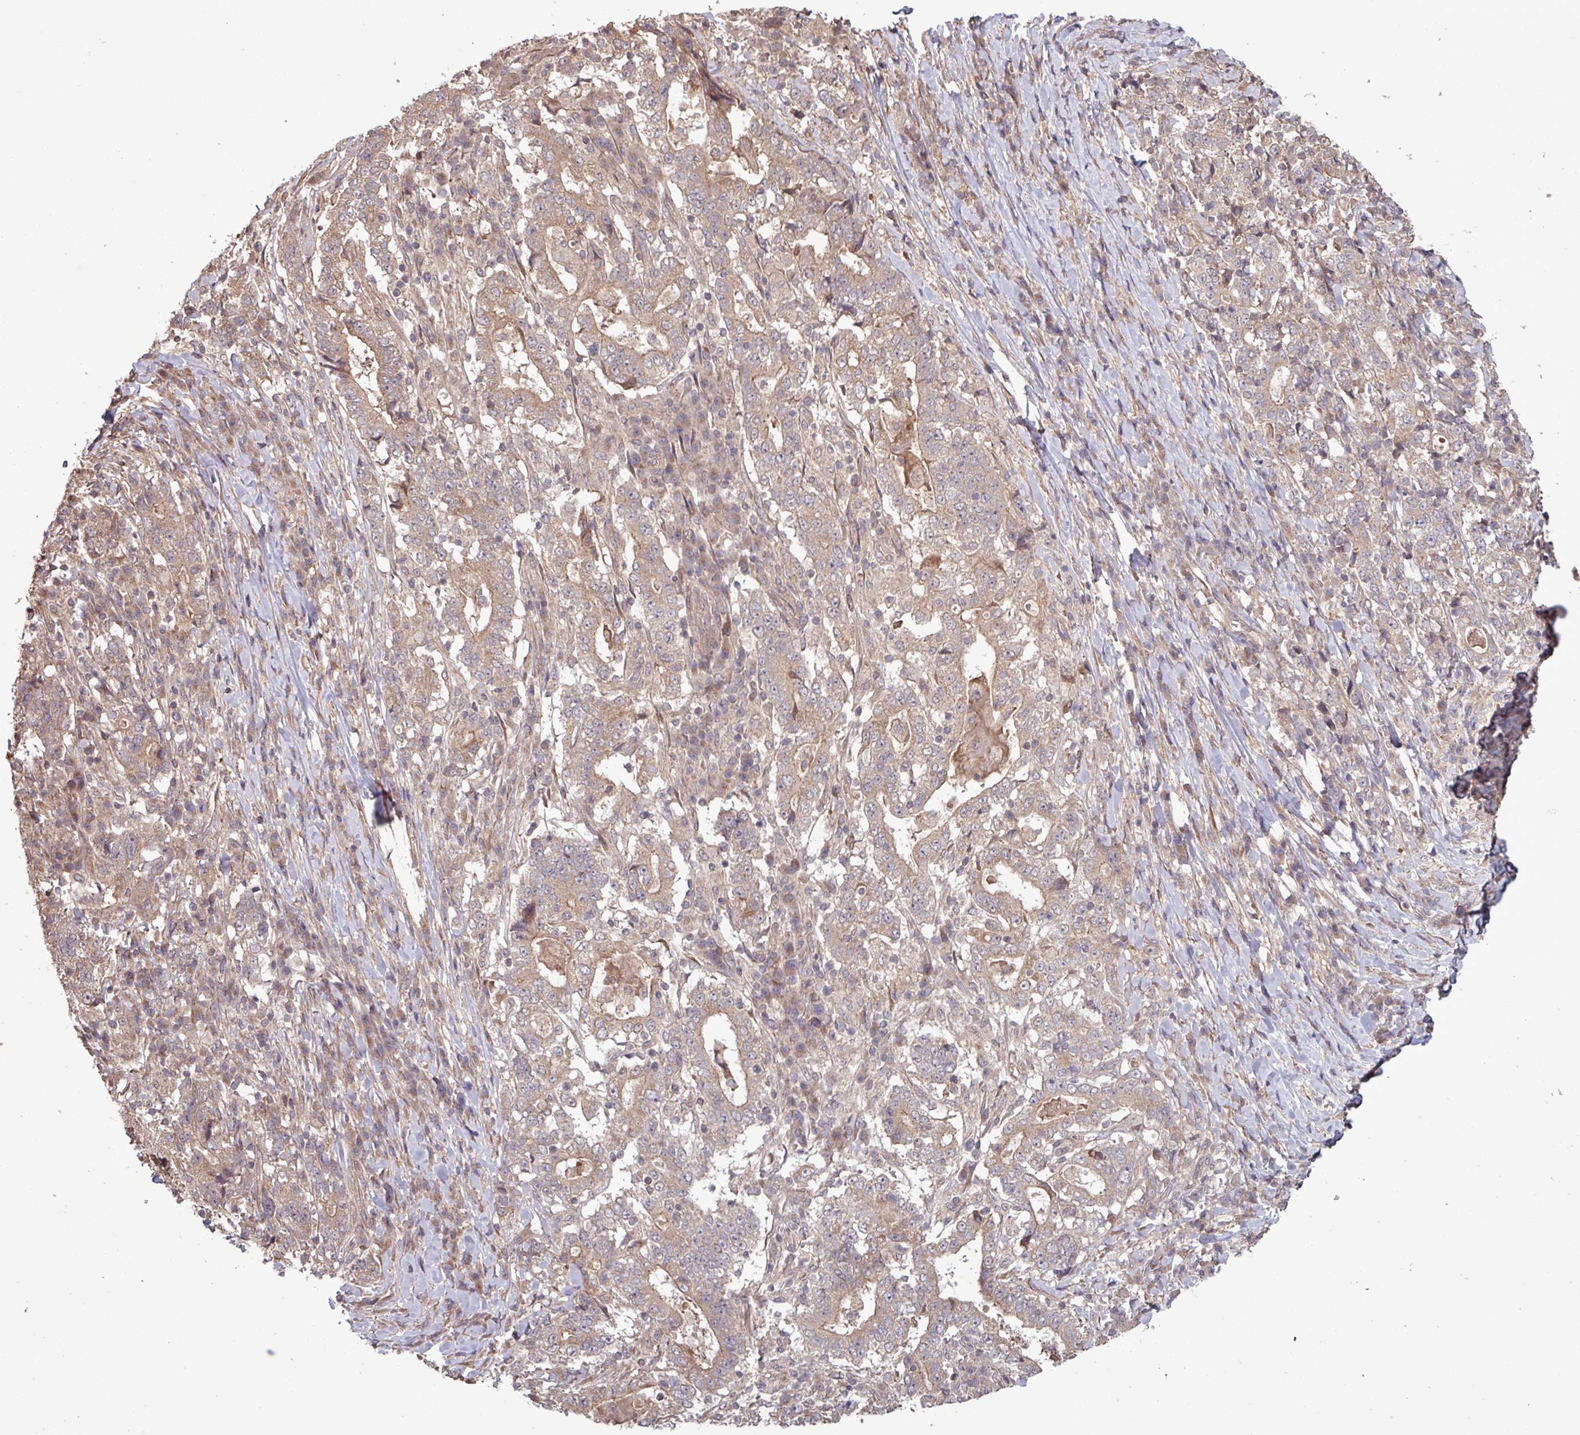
{"staining": {"intensity": "weak", "quantity": ">75%", "location": "cytoplasmic/membranous"}, "tissue": "stomach cancer", "cell_type": "Tumor cells", "image_type": "cancer", "snomed": [{"axis": "morphology", "description": "Normal tissue, NOS"}, {"axis": "morphology", "description": "Adenocarcinoma, NOS"}, {"axis": "topography", "description": "Stomach, upper"}, {"axis": "topography", "description": "Stomach"}], "caption": "Stomach cancer tissue shows weak cytoplasmic/membranous positivity in approximately >75% of tumor cells, visualized by immunohistochemistry.", "gene": "TRABD2A", "patient": {"sex": "male", "age": 59}}